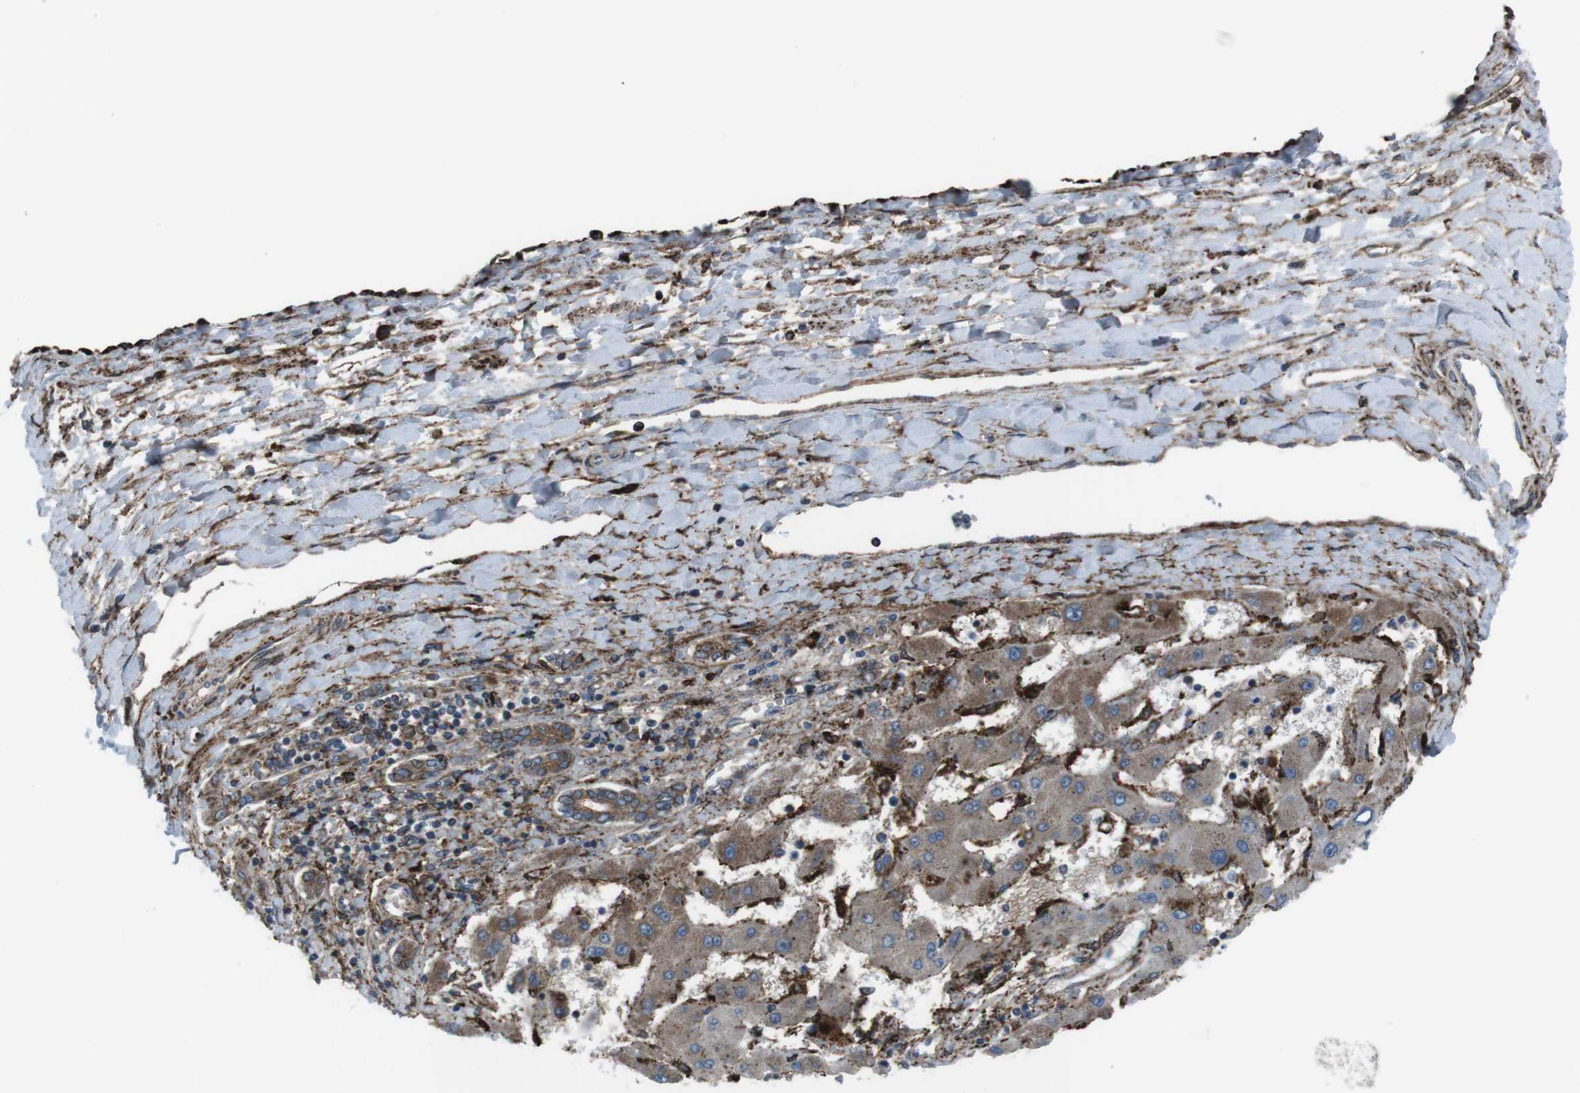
{"staining": {"intensity": "strong", "quantity": ">75%", "location": "cytoplasmic/membranous"}, "tissue": "liver cancer", "cell_type": "Tumor cells", "image_type": "cancer", "snomed": [{"axis": "morphology", "description": "Carcinoma, Hepatocellular, NOS"}, {"axis": "topography", "description": "Liver"}], "caption": "IHC photomicrograph of neoplastic tissue: human liver cancer stained using immunohistochemistry reveals high levels of strong protein expression localized specifically in the cytoplasmic/membranous of tumor cells, appearing as a cytoplasmic/membranous brown color.", "gene": "GDF10", "patient": {"sex": "female", "age": 61}}